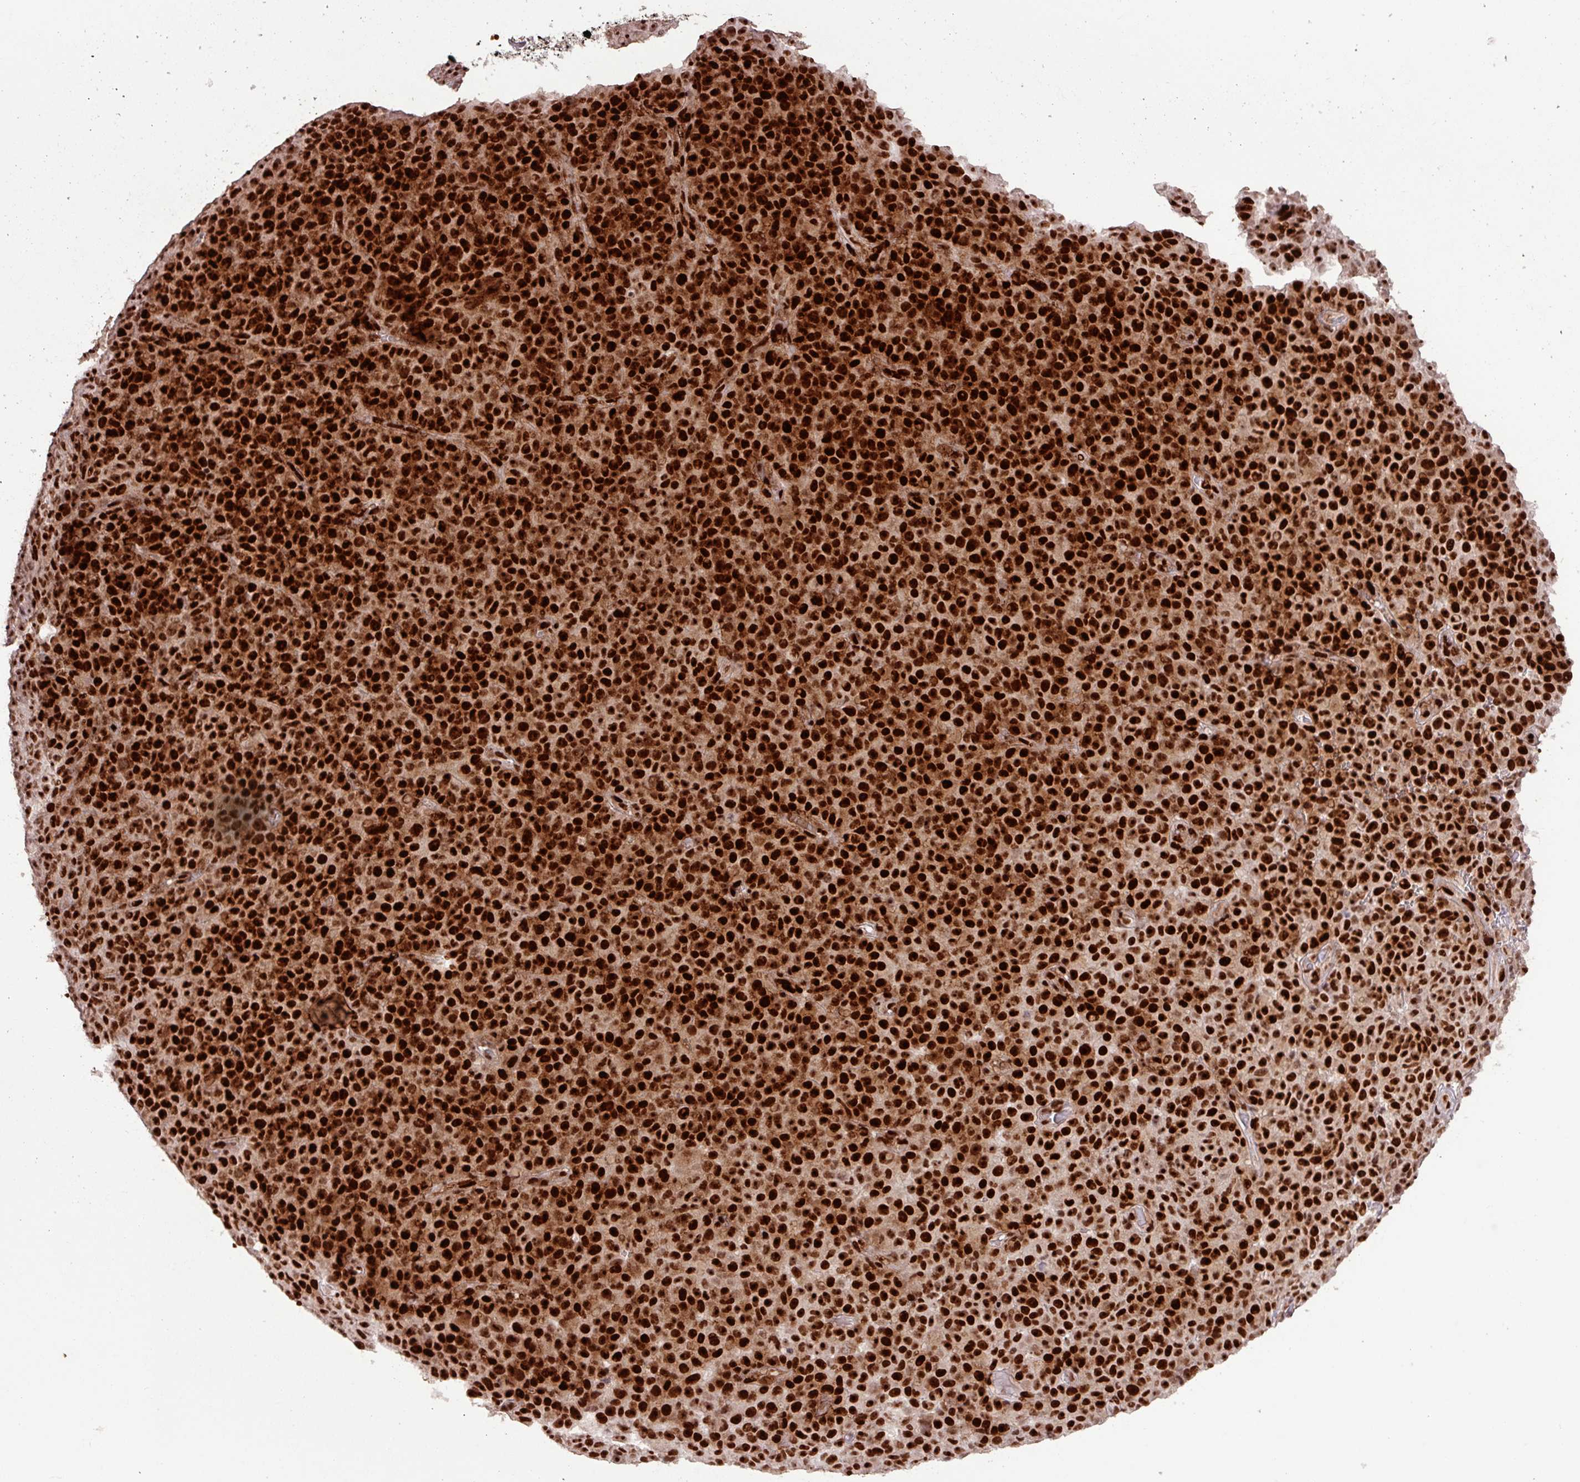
{"staining": {"intensity": "strong", "quantity": ">75%", "location": "cytoplasmic/membranous,nuclear"}, "tissue": "melanoma", "cell_type": "Tumor cells", "image_type": "cancer", "snomed": [{"axis": "morphology", "description": "Malignant melanoma, NOS"}, {"axis": "topography", "description": "Skin"}], "caption": "Human melanoma stained for a protein (brown) reveals strong cytoplasmic/membranous and nuclear positive staining in approximately >75% of tumor cells.", "gene": "ZNF709", "patient": {"sex": "female", "age": 82}}